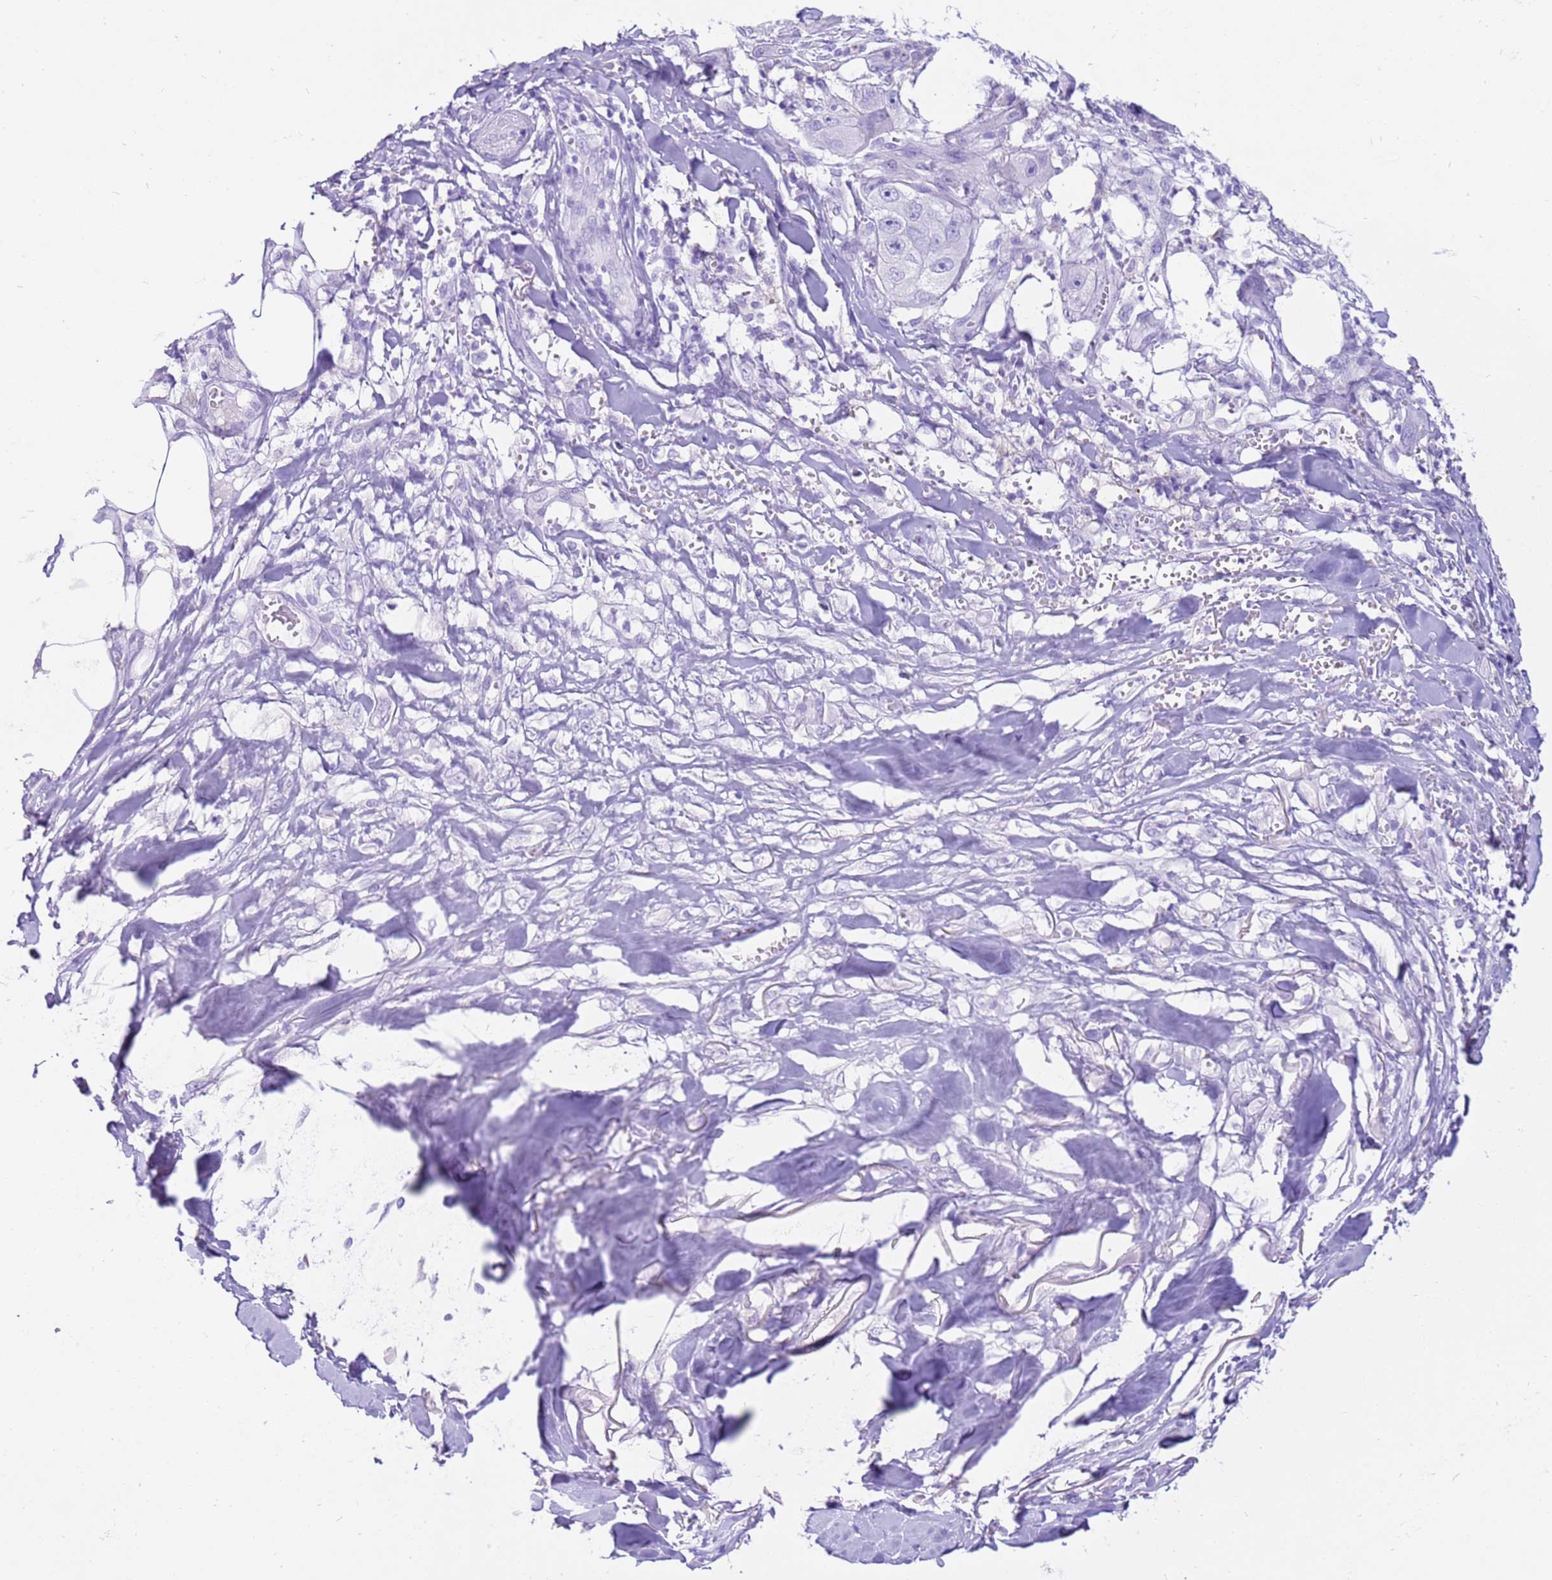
{"staining": {"intensity": "negative", "quantity": "none", "location": "none"}, "tissue": "skin cancer", "cell_type": "Tumor cells", "image_type": "cancer", "snomed": [{"axis": "morphology", "description": "Squamous cell carcinoma, NOS"}, {"axis": "topography", "description": "Skin"}, {"axis": "topography", "description": "Subcutis"}], "caption": "An immunohistochemistry image of squamous cell carcinoma (skin) is shown. There is no staining in tumor cells of squamous cell carcinoma (skin). Brightfield microscopy of IHC stained with DAB (3,3'-diaminobenzidine) (brown) and hematoxylin (blue), captured at high magnification.", "gene": "CPB1", "patient": {"sex": "male", "age": 73}}